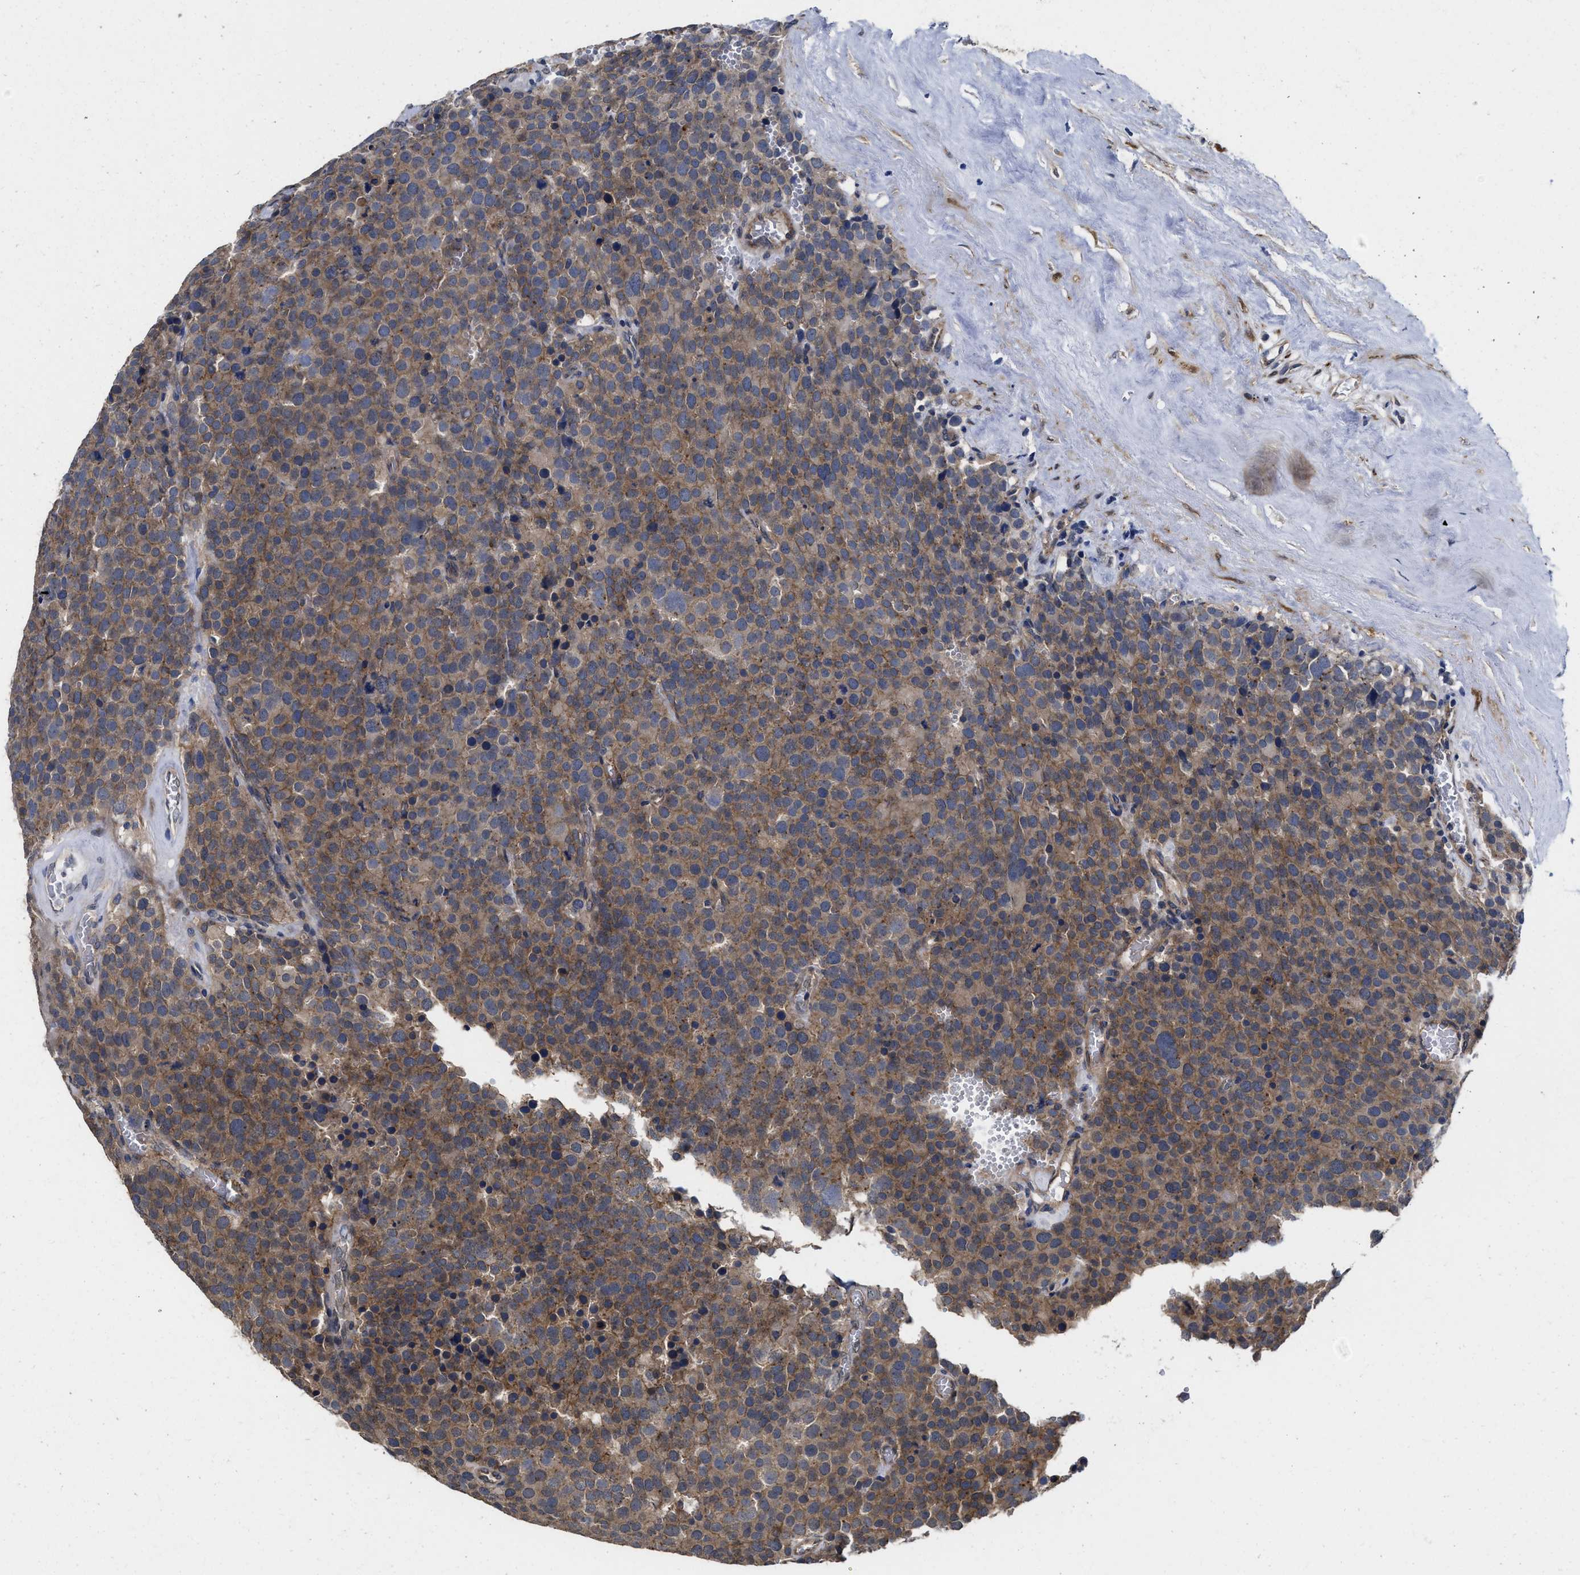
{"staining": {"intensity": "moderate", "quantity": ">75%", "location": "cytoplasmic/membranous"}, "tissue": "testis cancer", "cell_type": "Tumor cells", "image_type": "cancer", "snomed": [{"axis": "morphology", "description": "Normal tissue, NOS"}, {"axis": "morphology", "description": "Seminoma, NOS"}, {"axis": "topography", "description": "Testis"}], "caption": "Moderate cytoplasmic/membranous staining is present in approximately >75% of tumor cells in testis cancer (seminoma).", "gene": "PKD2", "patient": {"sex": "male", "age": 71}}